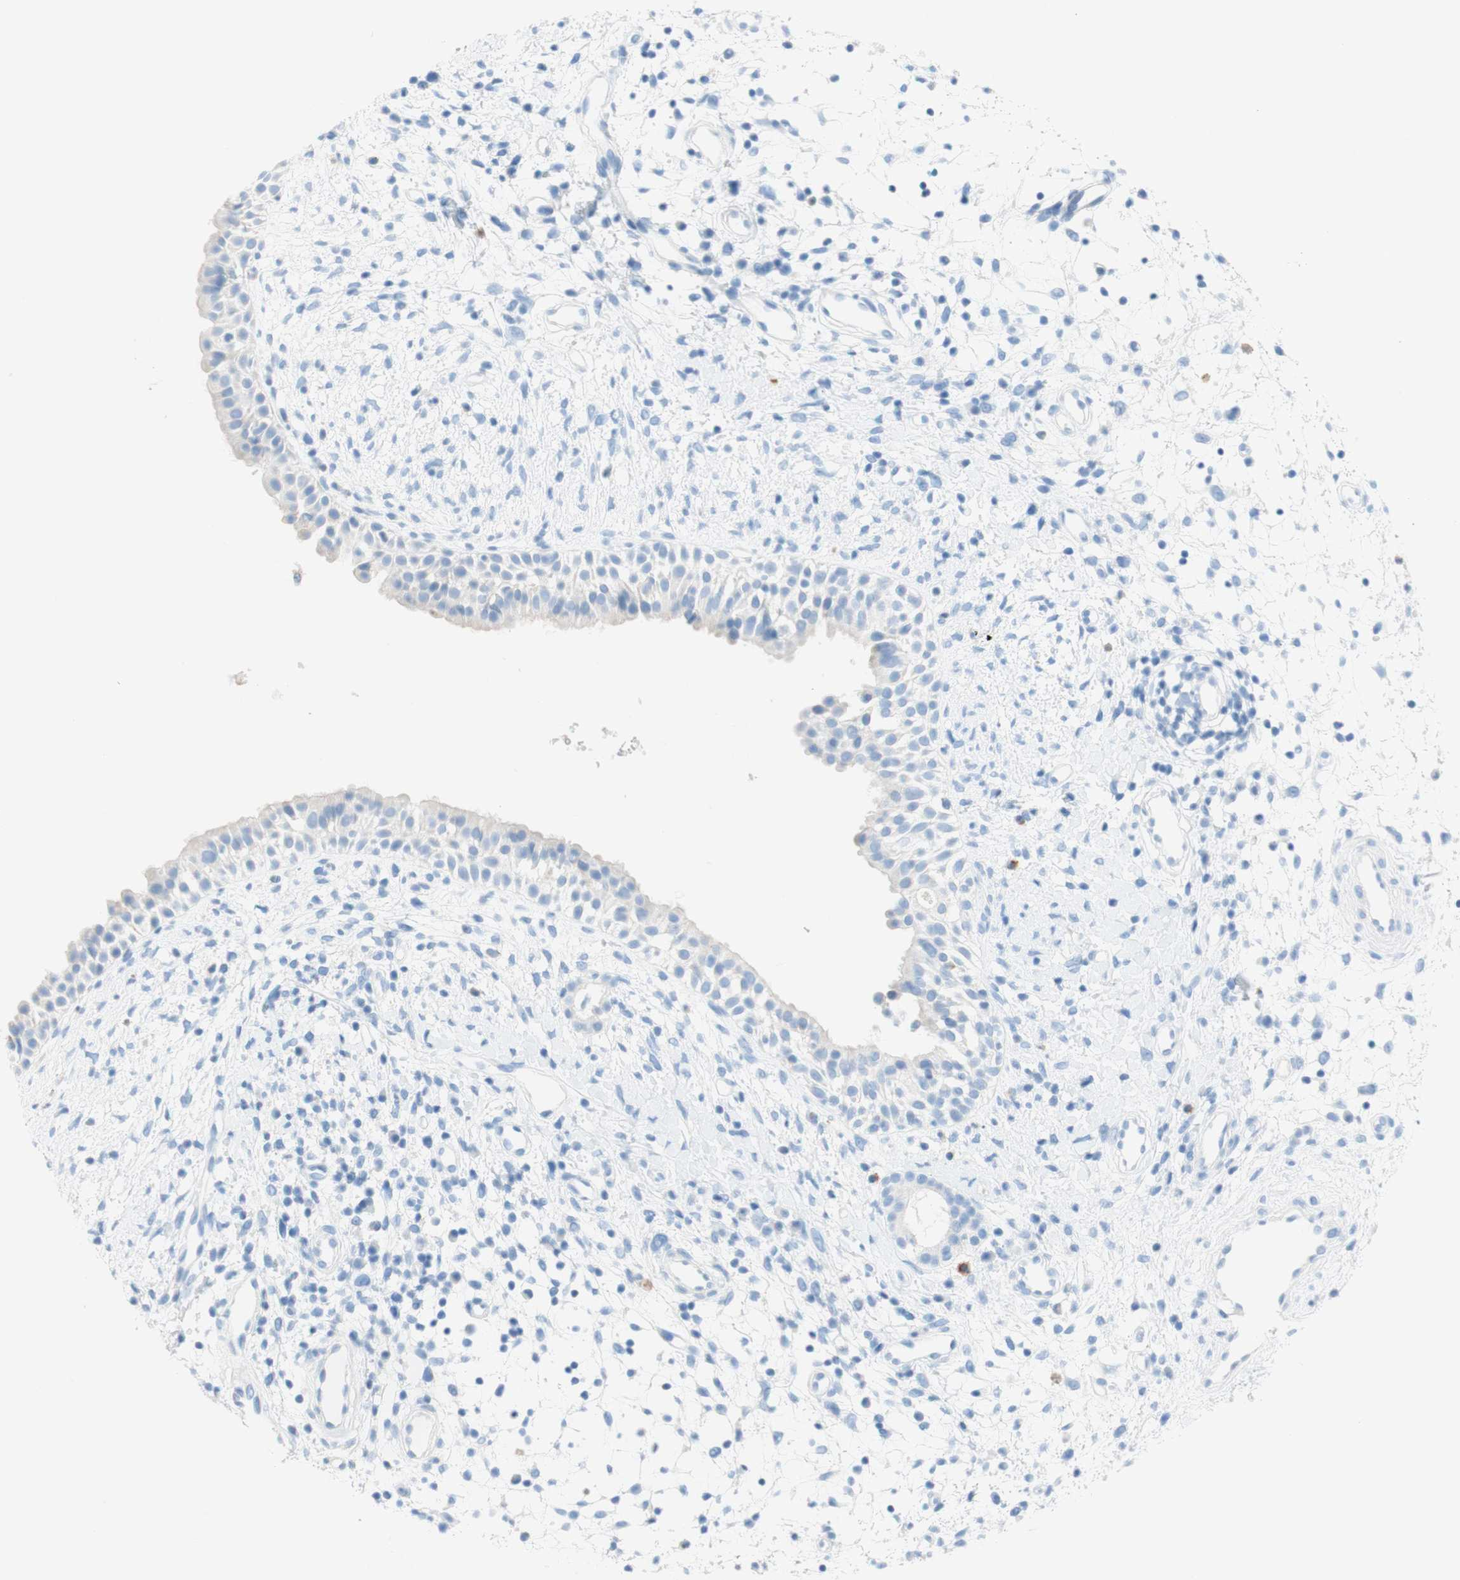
{"staining": {"intensity": "weak", "quantity": "<25%", "location": "cytoplasmic/membranous"}, "tissue": "nasopharynx", "cell_type": "Respiratory epithelial cells", "image_type": "normal", "snomed": [{"axis": "morphology", "description": "Normal tissue, NOS"}, {"axis": "topography", "description": "Nasopharynx"}], "caption": "A high-resolution histopathology image shows immunohistochemistry staining of benign nasopharynx, which displays no significant expression in respiratory epithelial cells.", "gene": "CEACAM1", "patient": {"sex": "male", "age": 22}}